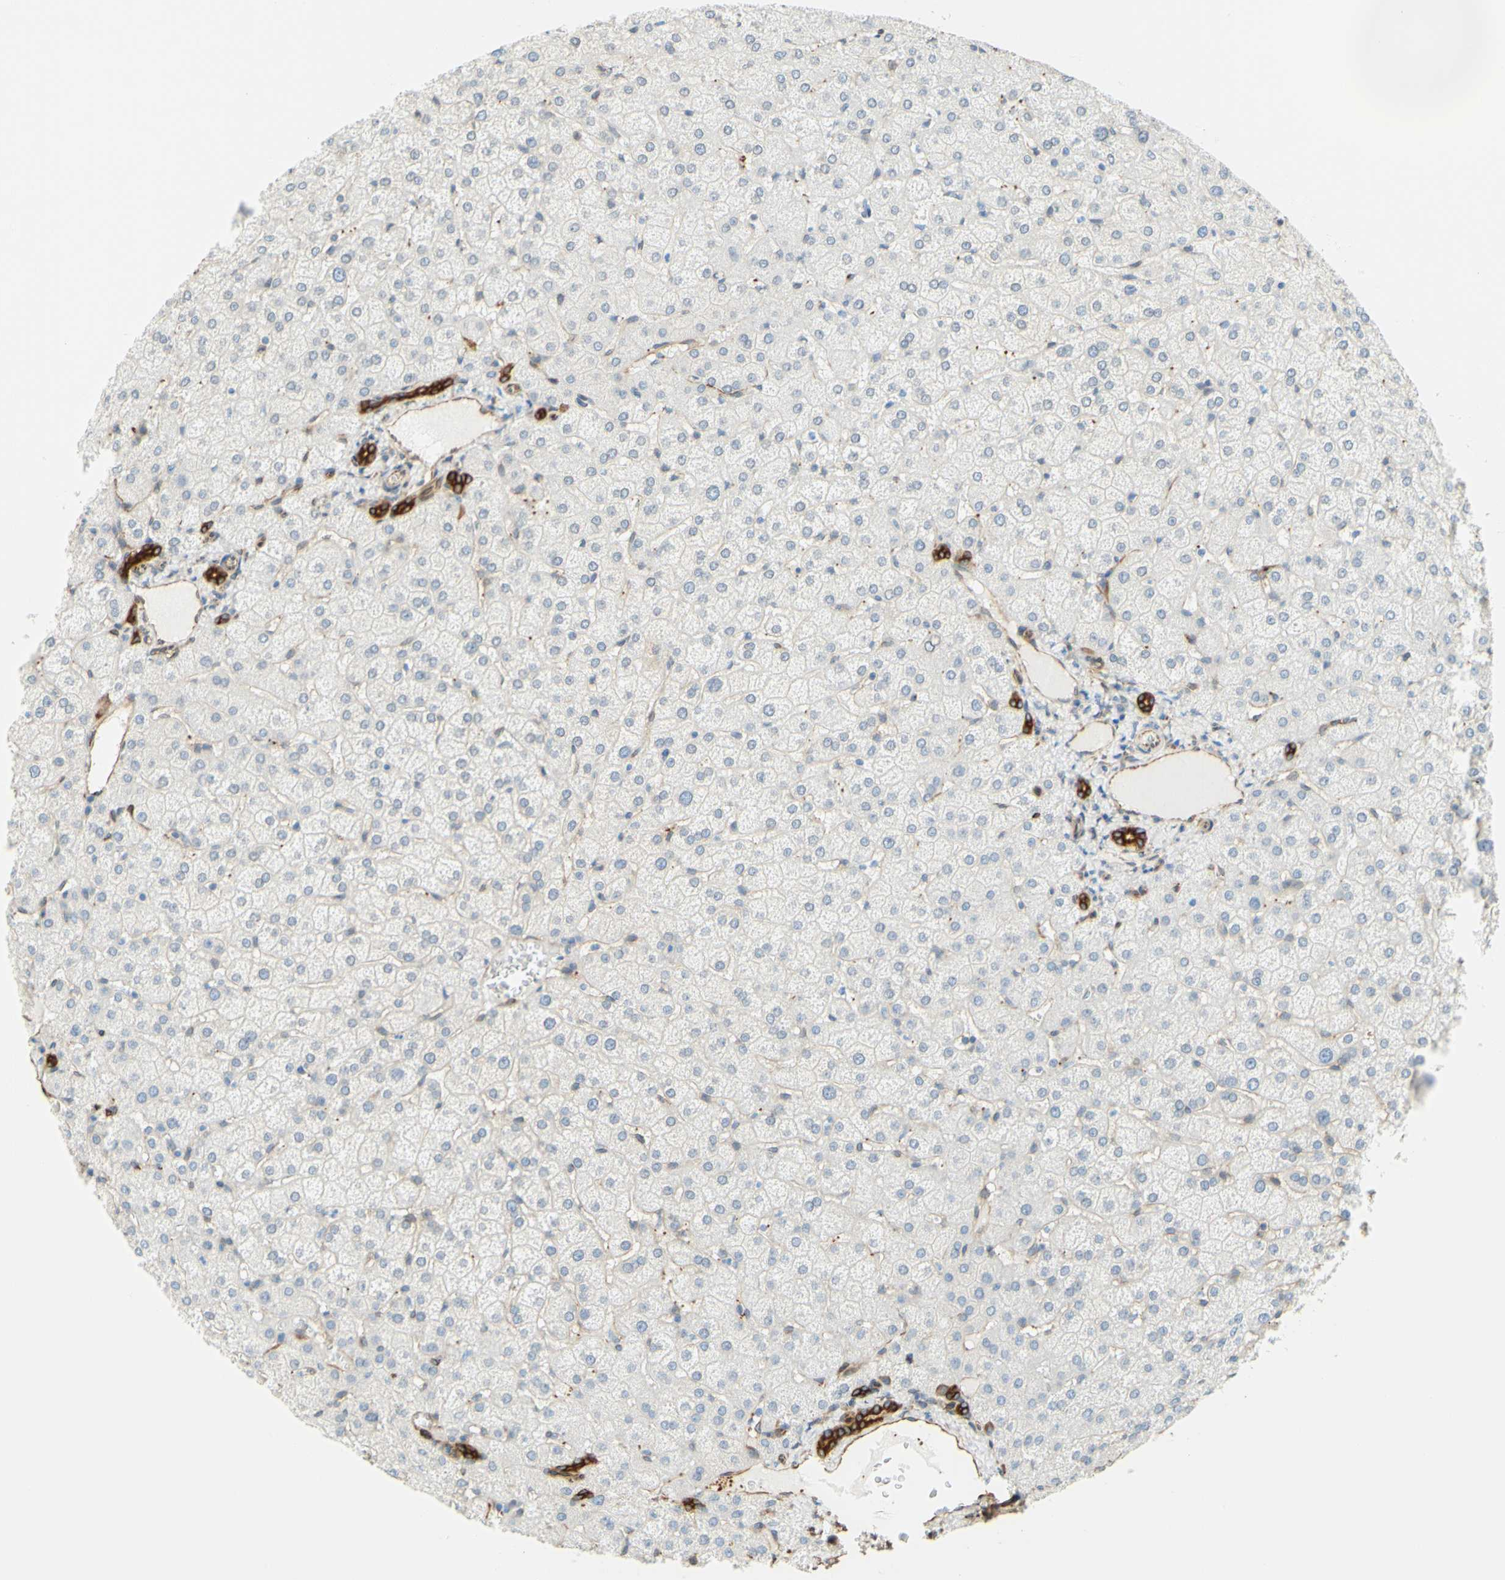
{"staining": {"intensity": "strong", "quantity": ">75%", "location": "cytoplasmic/membranous"}, "tissue": "liver", "cell_type": "Cholangiocytes", "image_type": "normal", "snomed": [{"axis": "morphology", "description": "Normal tissue, NOS"}, {"axis": "topography", "description": "Liver"}], "caption": "A micrograph of liver stained for a protein demonstrates strong cytoplasmic/membranous brown staining in cholangiocytes. Using DAB (3,3'-diaminobenzidine) (brown) and hematoxylin (blue) stains, captured at high magnification using brightfield microscopy.", "gene": "ENDOD1", "patient": {"sex": "female", "age": 32}}